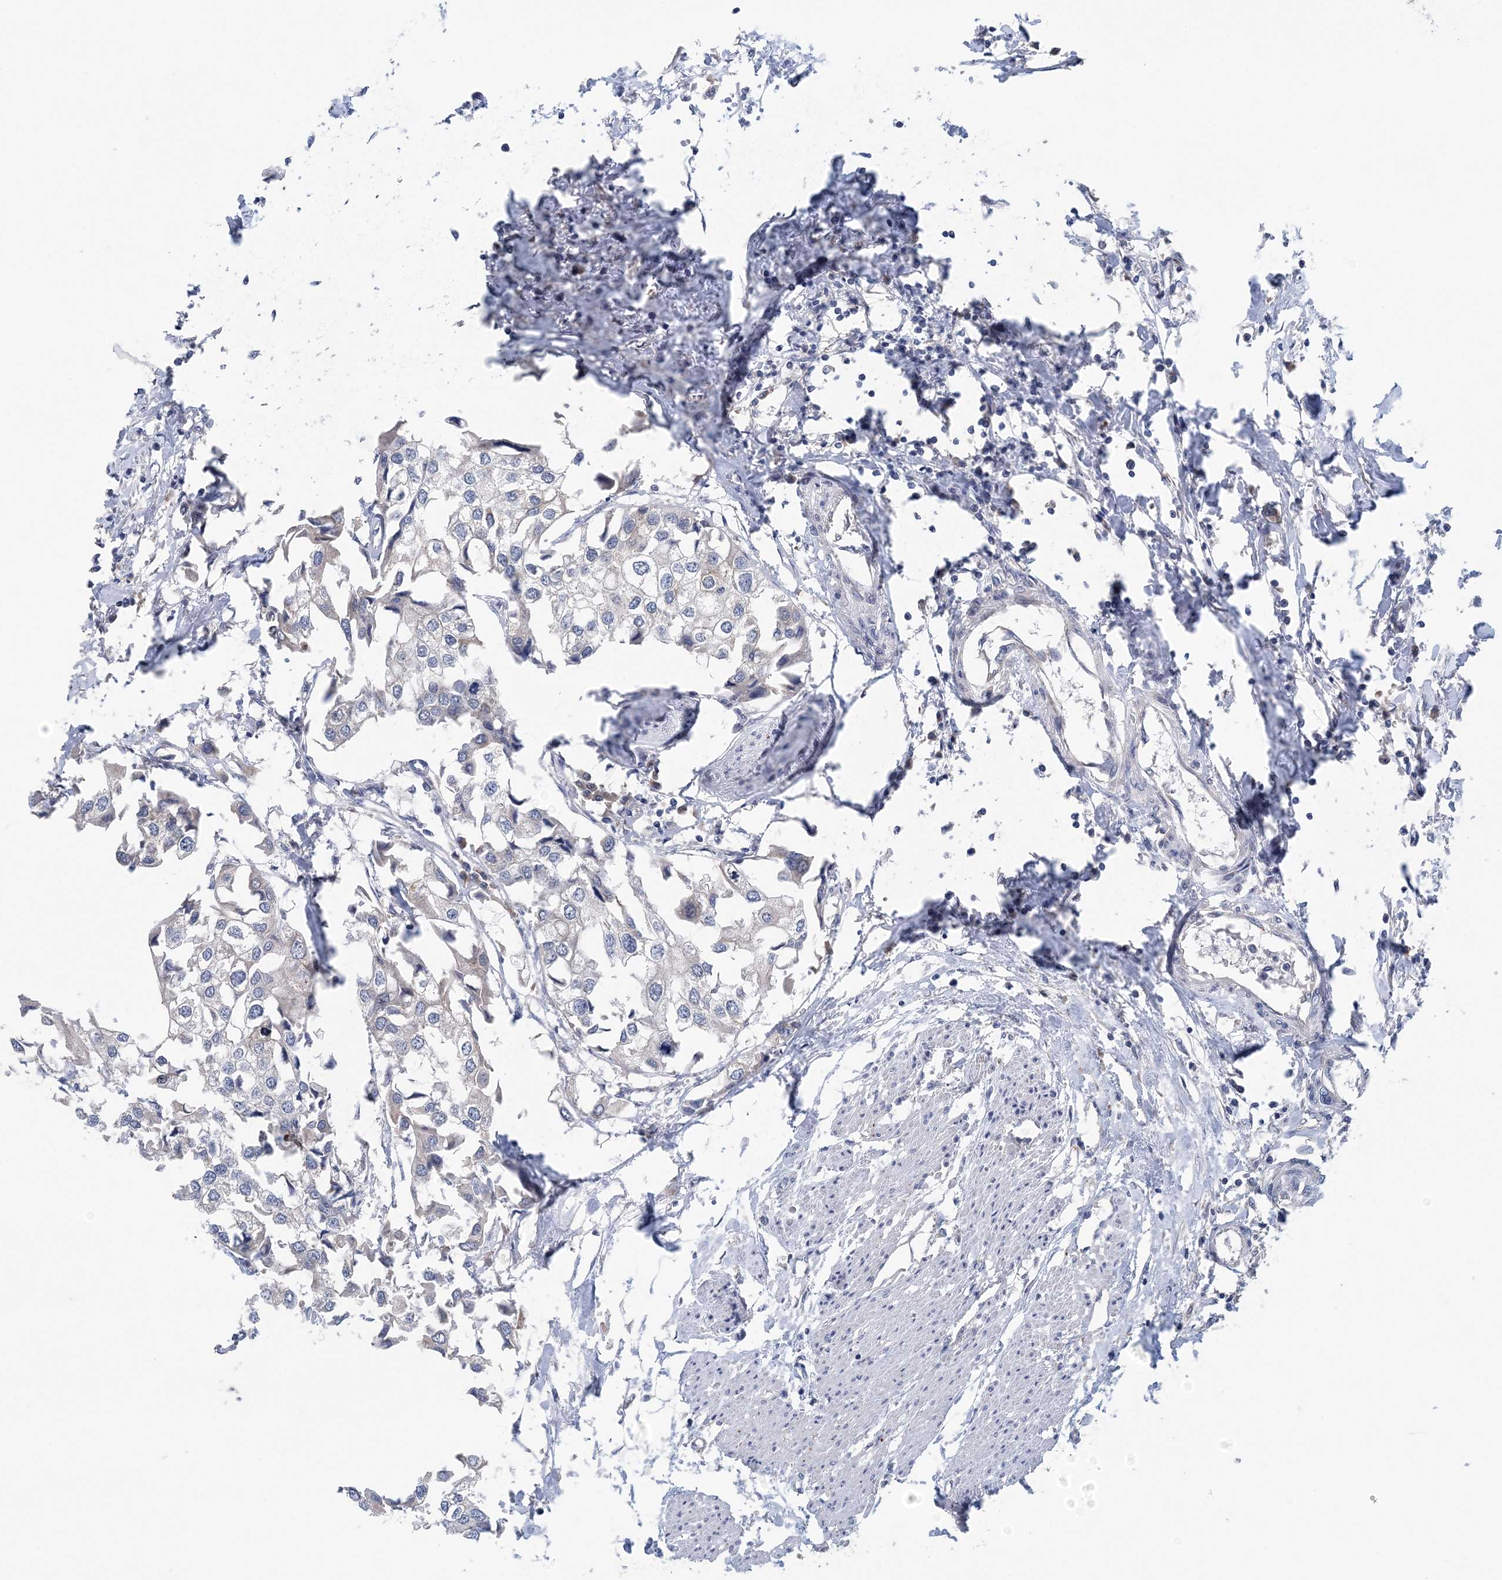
{"staining": {"intensity": "negative", "quantity": "none", "location": "none"}, "tissue": "urothelial cancer", "cell_type": "Tumor cells", "image_type": "cancer", "snomed": [{"axis": "morphology", "description": "Urothelial carcinoma, High grade"}, {"axis": "topography", "description": "Urinary bladder"}], "caption": "High magnification brightfield microscopy of urothelial carcinoma (high-grade) stained with DAB (brown) and counterstained with hematoxylin (blue): tumor cells show no significant staining.", "gene": "COPE", "patient": {"sex": "male", "age": 64}}